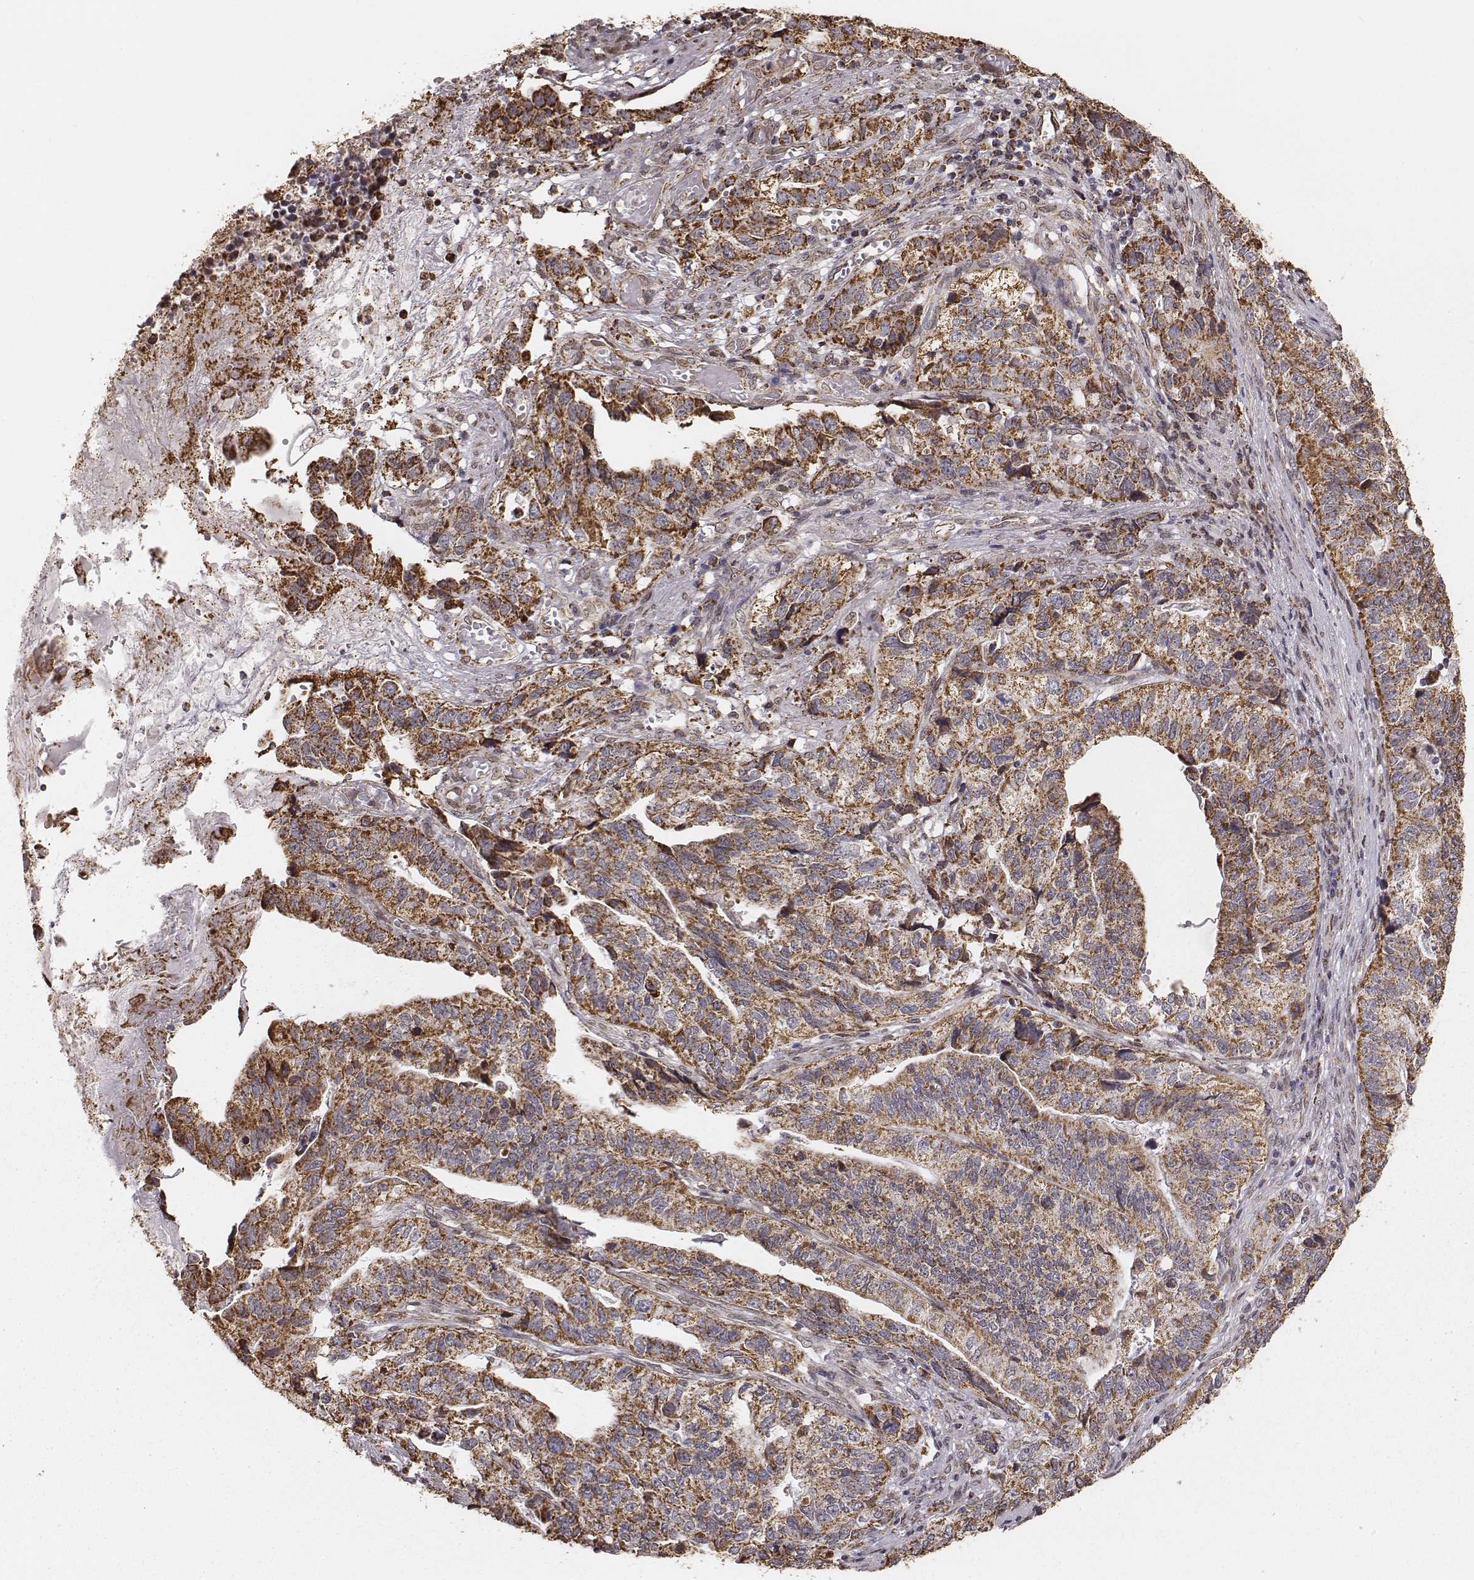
{"staining": {"intensity": "moderate", "quantity": ">75%", "location": "cytoplasmic/membranous"}, "tissue": "stomach cancer", "cell_type": "Tumor cells", "image_type": "cancer", "snomed": [{"axis": "morphology", "description": "Adenocarcinoma, NOS"}, {"axis": "topography", "description": "Stomach, upper"}], "caption": "Tumor cells display medium levels of moderate cytoplasmic/membranous positivity in approximately >75% of cells in stomach cancer. (brown staining indicates protein expression, while blue staining denotes nuclei).", "gene": "ACOT2", "patient": {"sex": "female", "age": 67}}